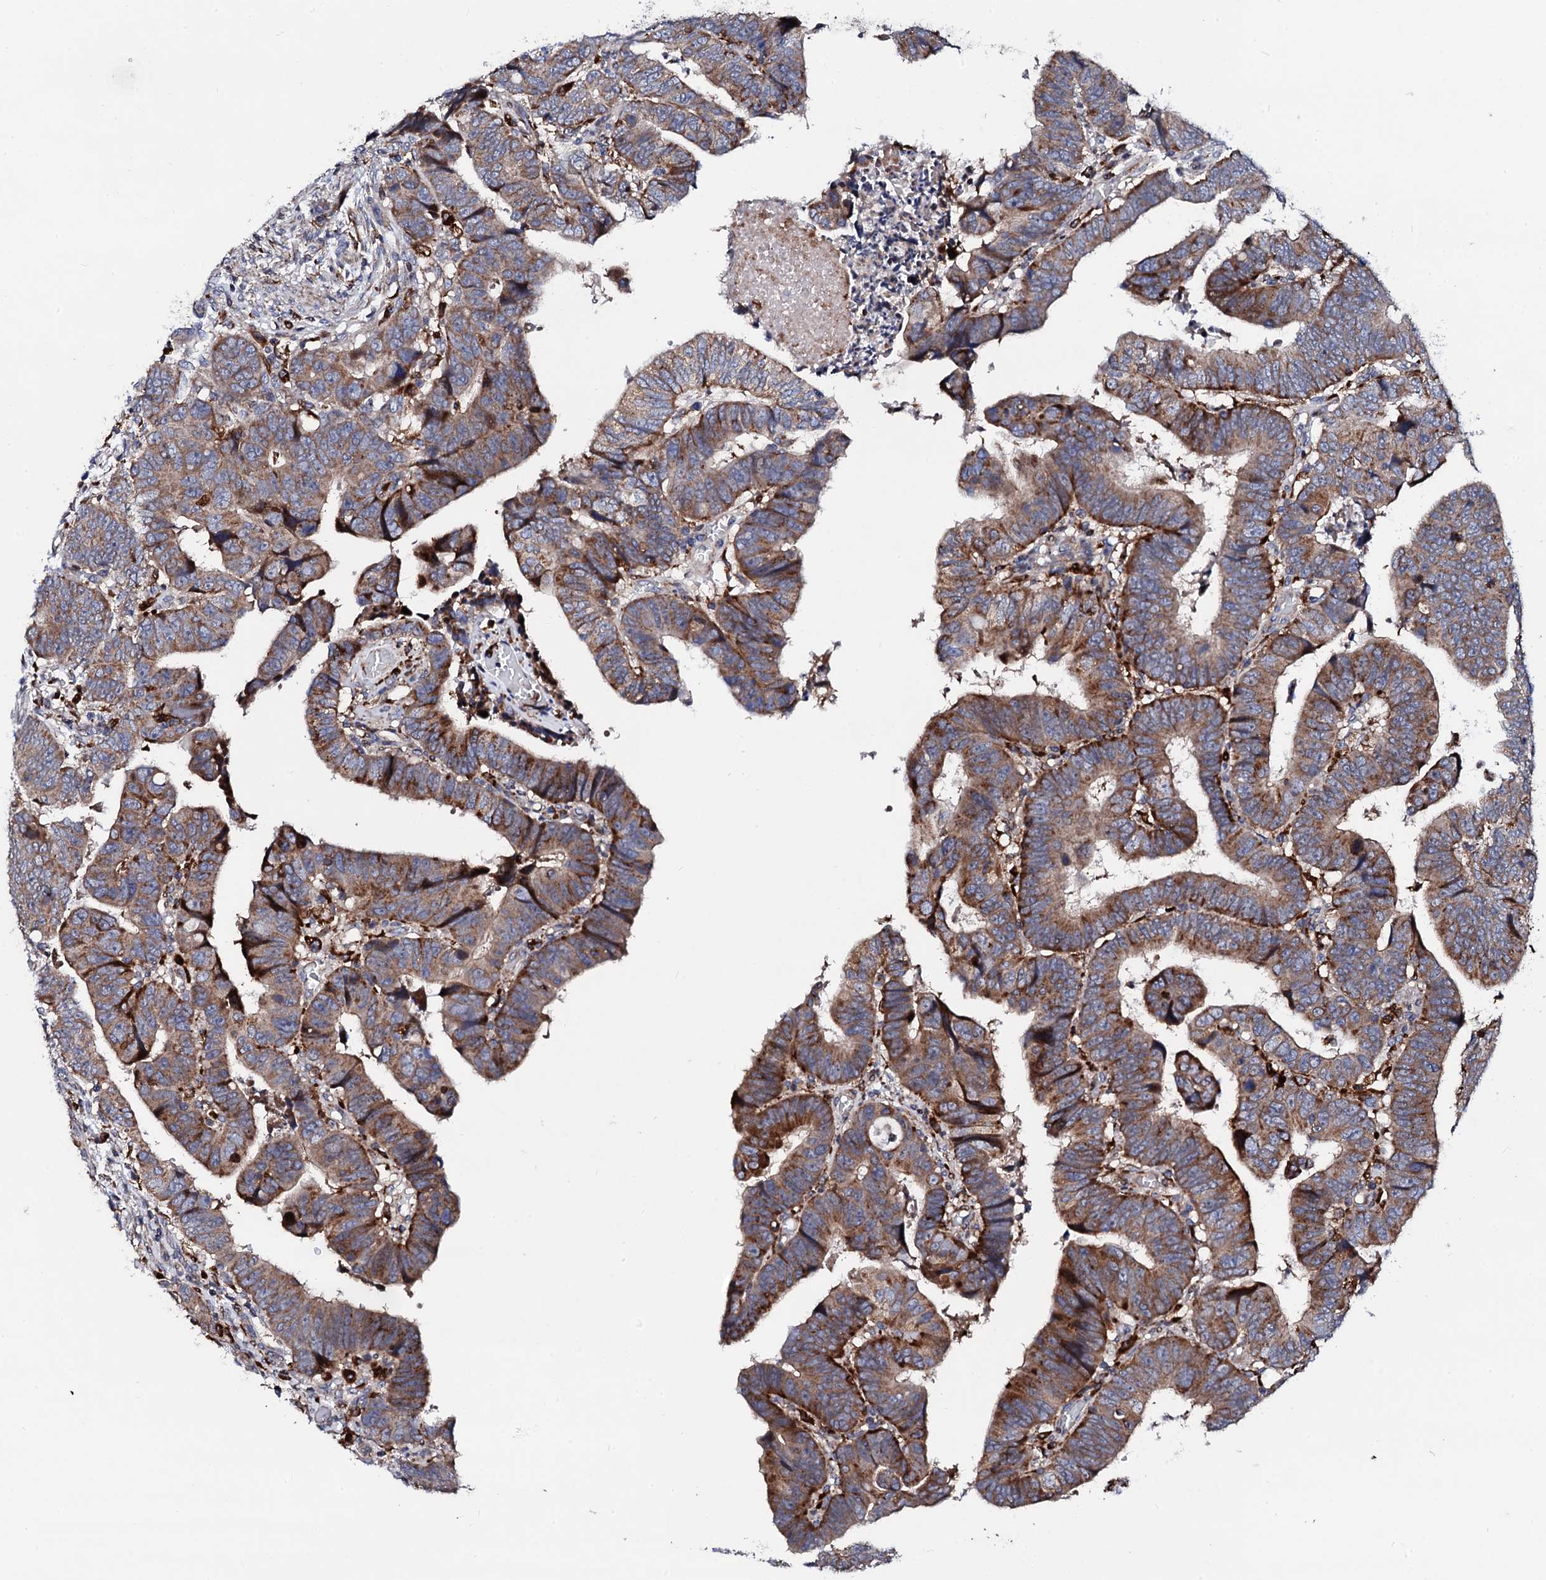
{"staining": {"intensity": "moderate", "quantity": ">75%", "location": "cytoplasmic/membranous"}, "tissue": "colorectal cancer", "cell_type": "Tumor cells", "image_type": "cancer", "snomed": [{"axis": "morphology", "description": "Normal tissue, NOS"}, {"axis": "morphology", "description": "Adenocarcinoma, NOS"}, {"axis": "topography", "description": "Rectum"}], "caption": "Immunohistochemical staining of colorectal cancer demonstrates medium levels of moderate cytoplasmic/membranous expression in about >75% of tumor cells.", "gene": "TCIRG1", "patient": {"sex": "female", "age": 65}}